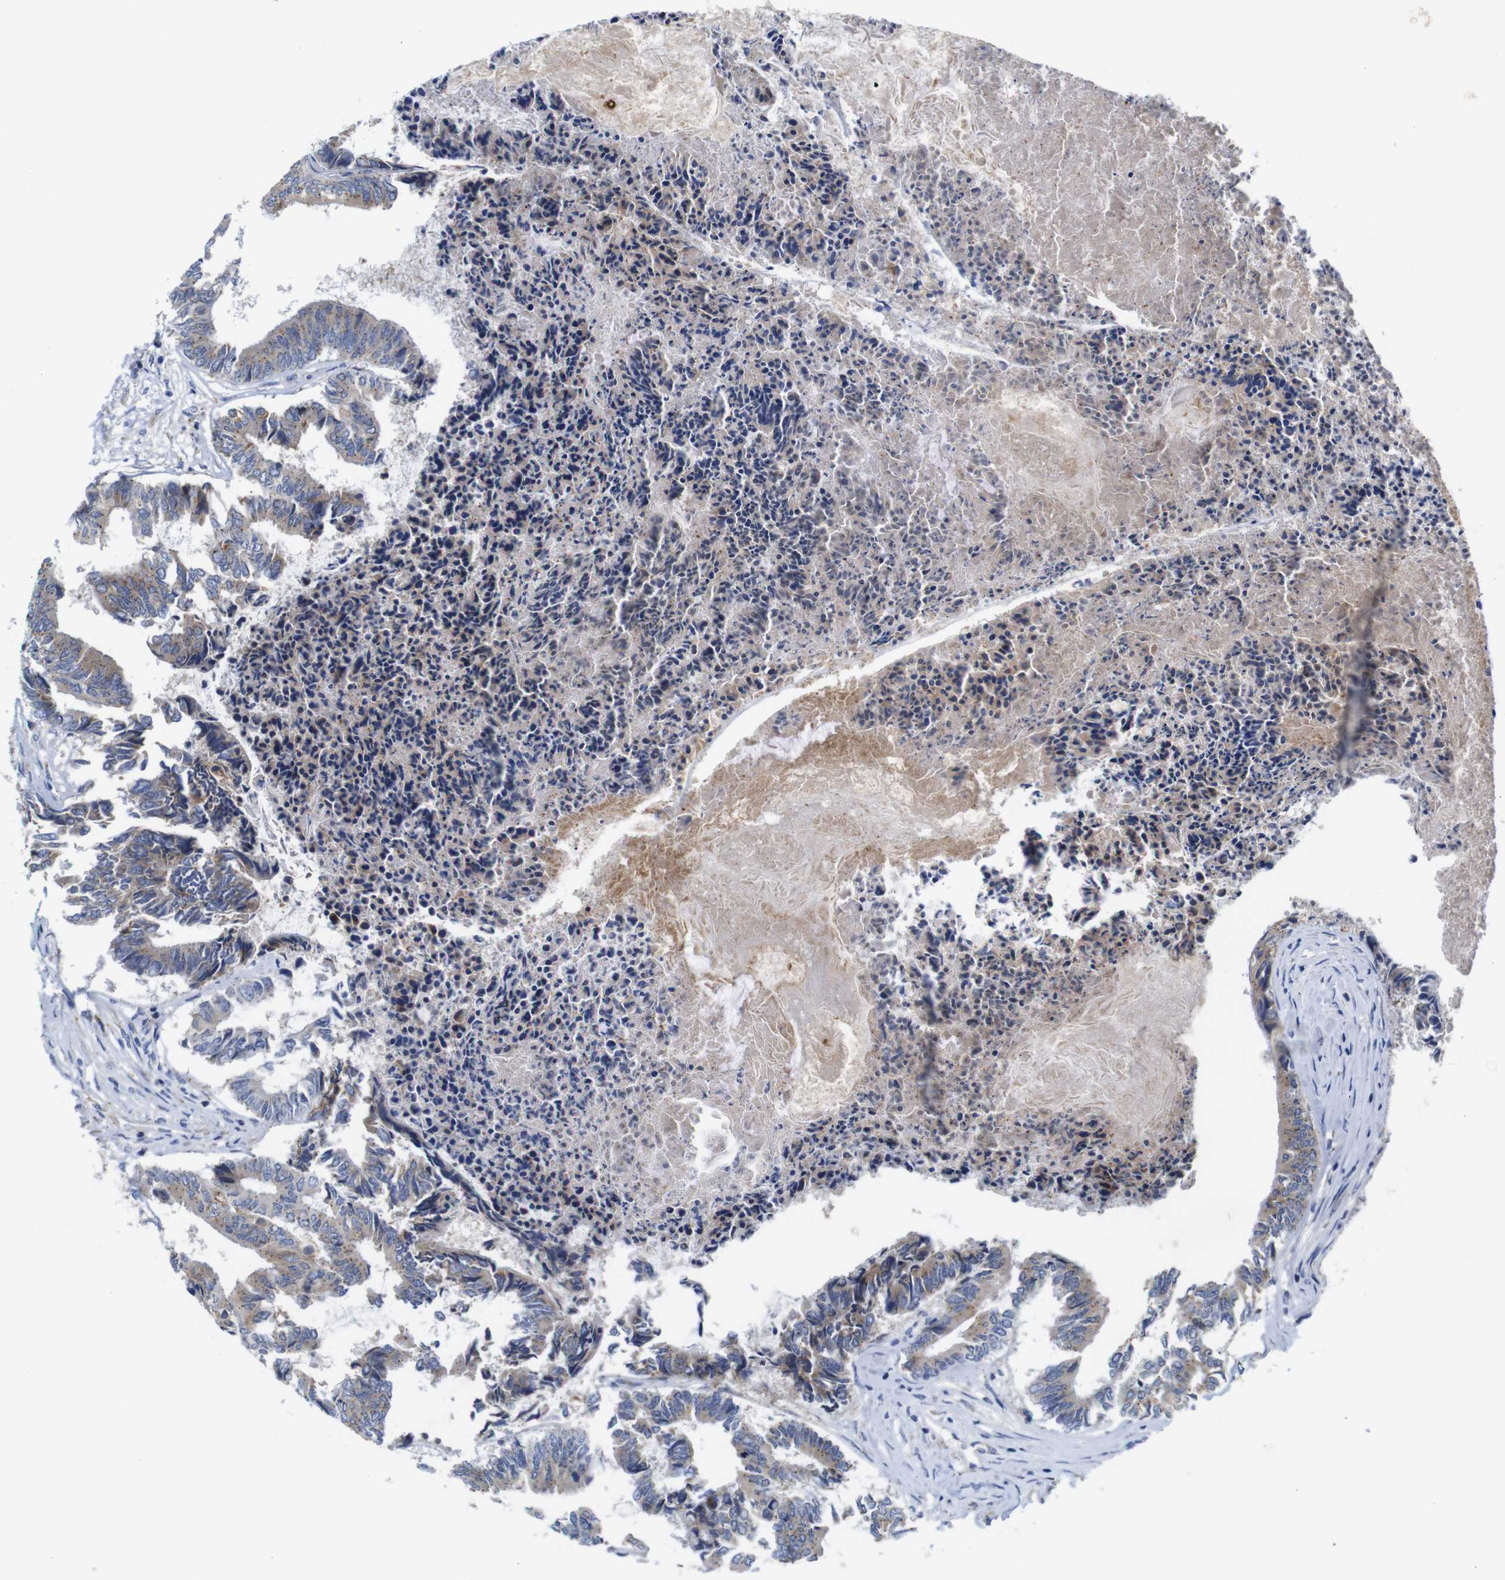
{"staining": {"intensity": "weak", "quantity": ">75%", "location": "cytoplasmic/membranous"}, "tissue": "colorectal cancer", "cell_type": "Tumor cells", "image_type": "cancer", "snomed": [{"axis": "morphology", "description": "Adenocarcinoma, NOS"}, {"axis": "topography", "description": "Rectum"}], "caption": "Immunohistochemistry of colorectal adenocarcinoma displays low levels of weak cytoplasmic/membranous staining in approximately >75% of tumor cells.", "gene": "DDRGK1", "patient": {"sex": "male", "age": 63}}